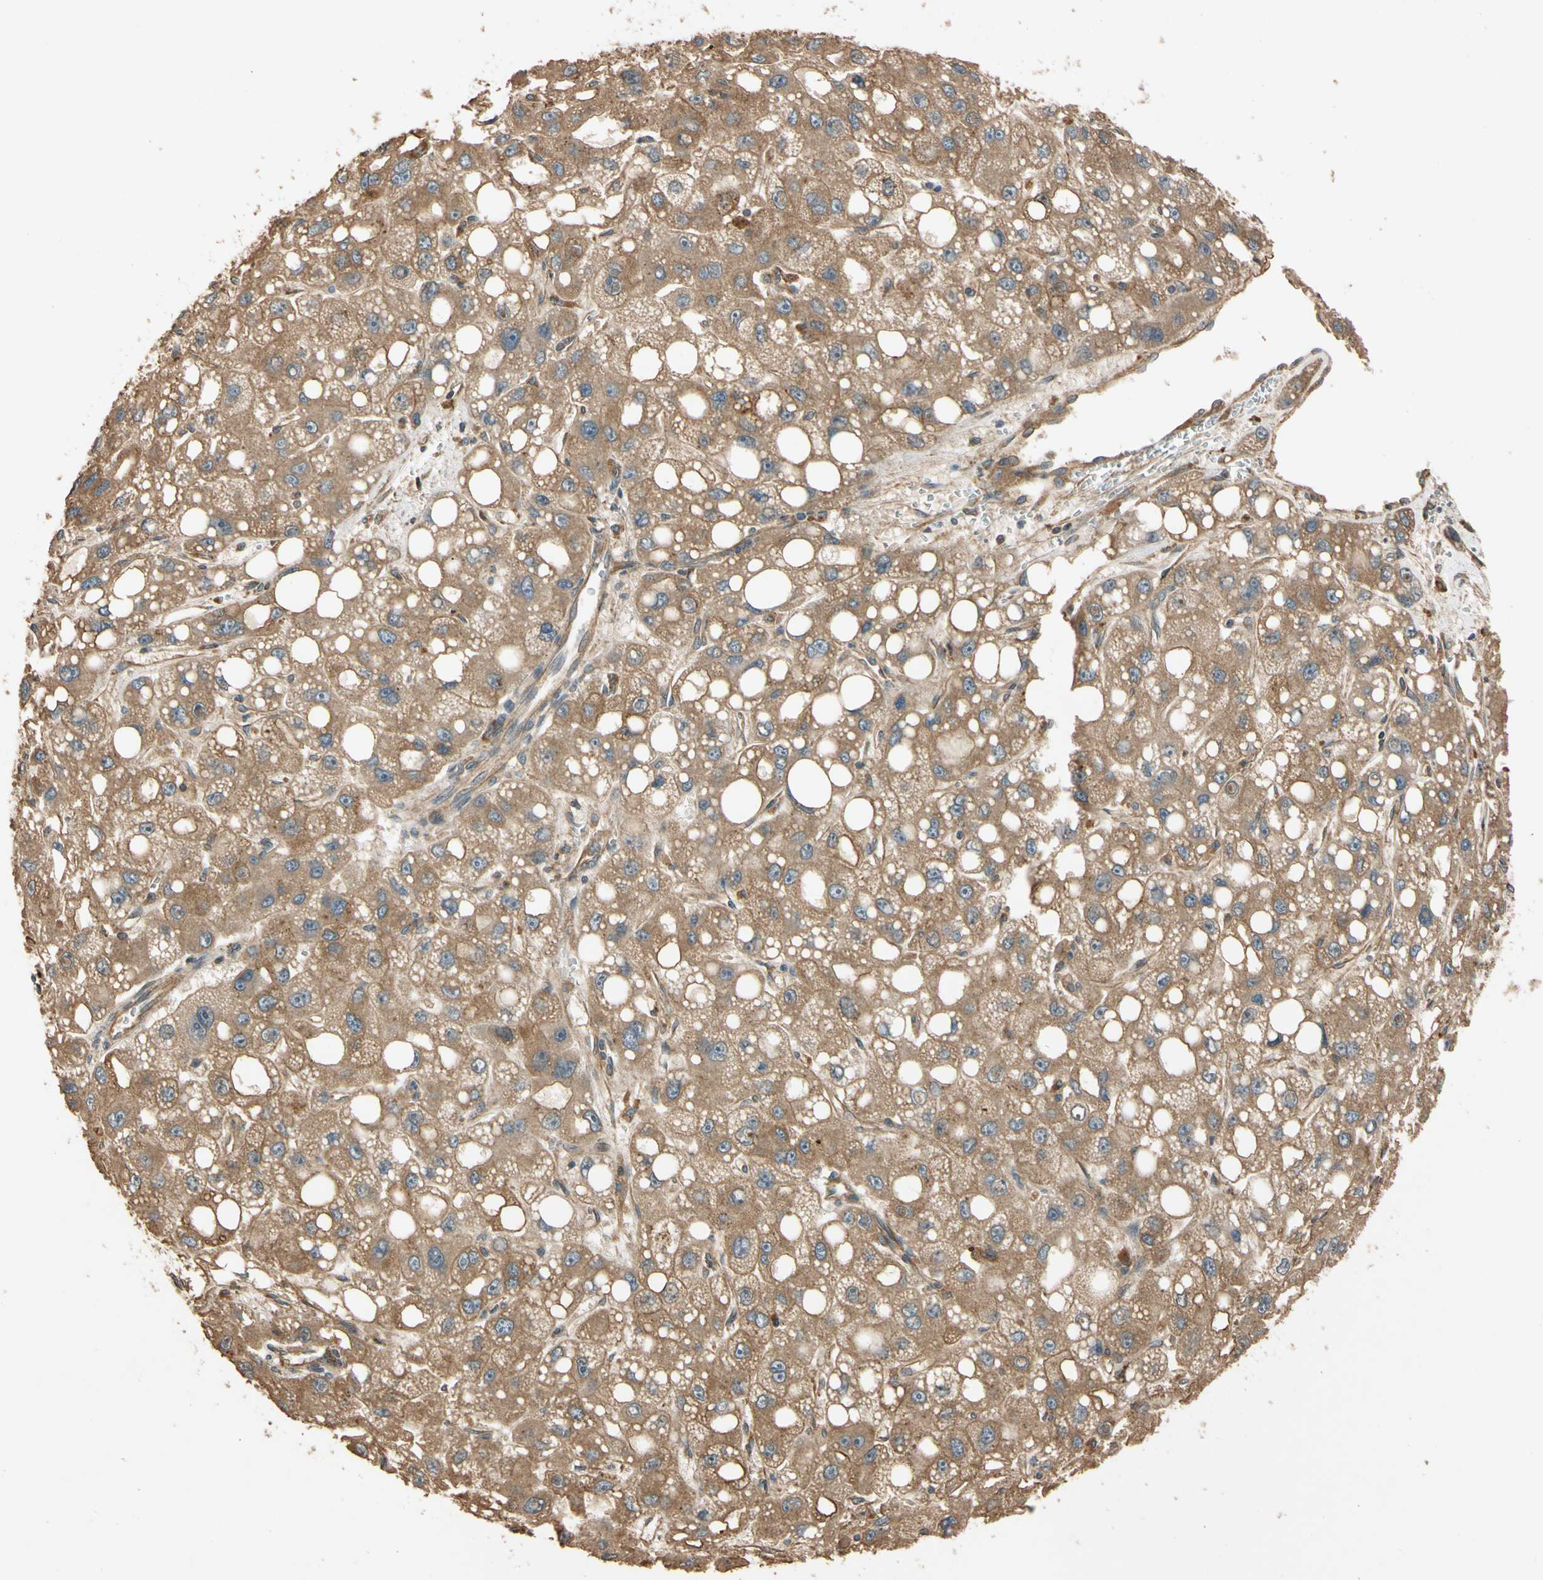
{"staining": {"intensity": "moderate", "quantity": ">75%", "location": "cytoplasmic/membranous"}, "tissue": "liver cancer", "cell_type": "Tumor cells", "image_type": "cancer", "snomed": [{"axis": "morphology", "description": "Carcinoma, Hepatocellular, NOS"}, {"axis": "topography", "description": "Liver"}], "caption": "Immunohistochemistry (IHC) photomicrograph of hepatocellular carcinoma (liver) stained for a protein (brown), which displays medium levels of moderate cytoplasmic/membranous expression in approximately >75% of tumor cells.", "gene": "MGRN1", "patient": {"sex": "male", "age": 55}}